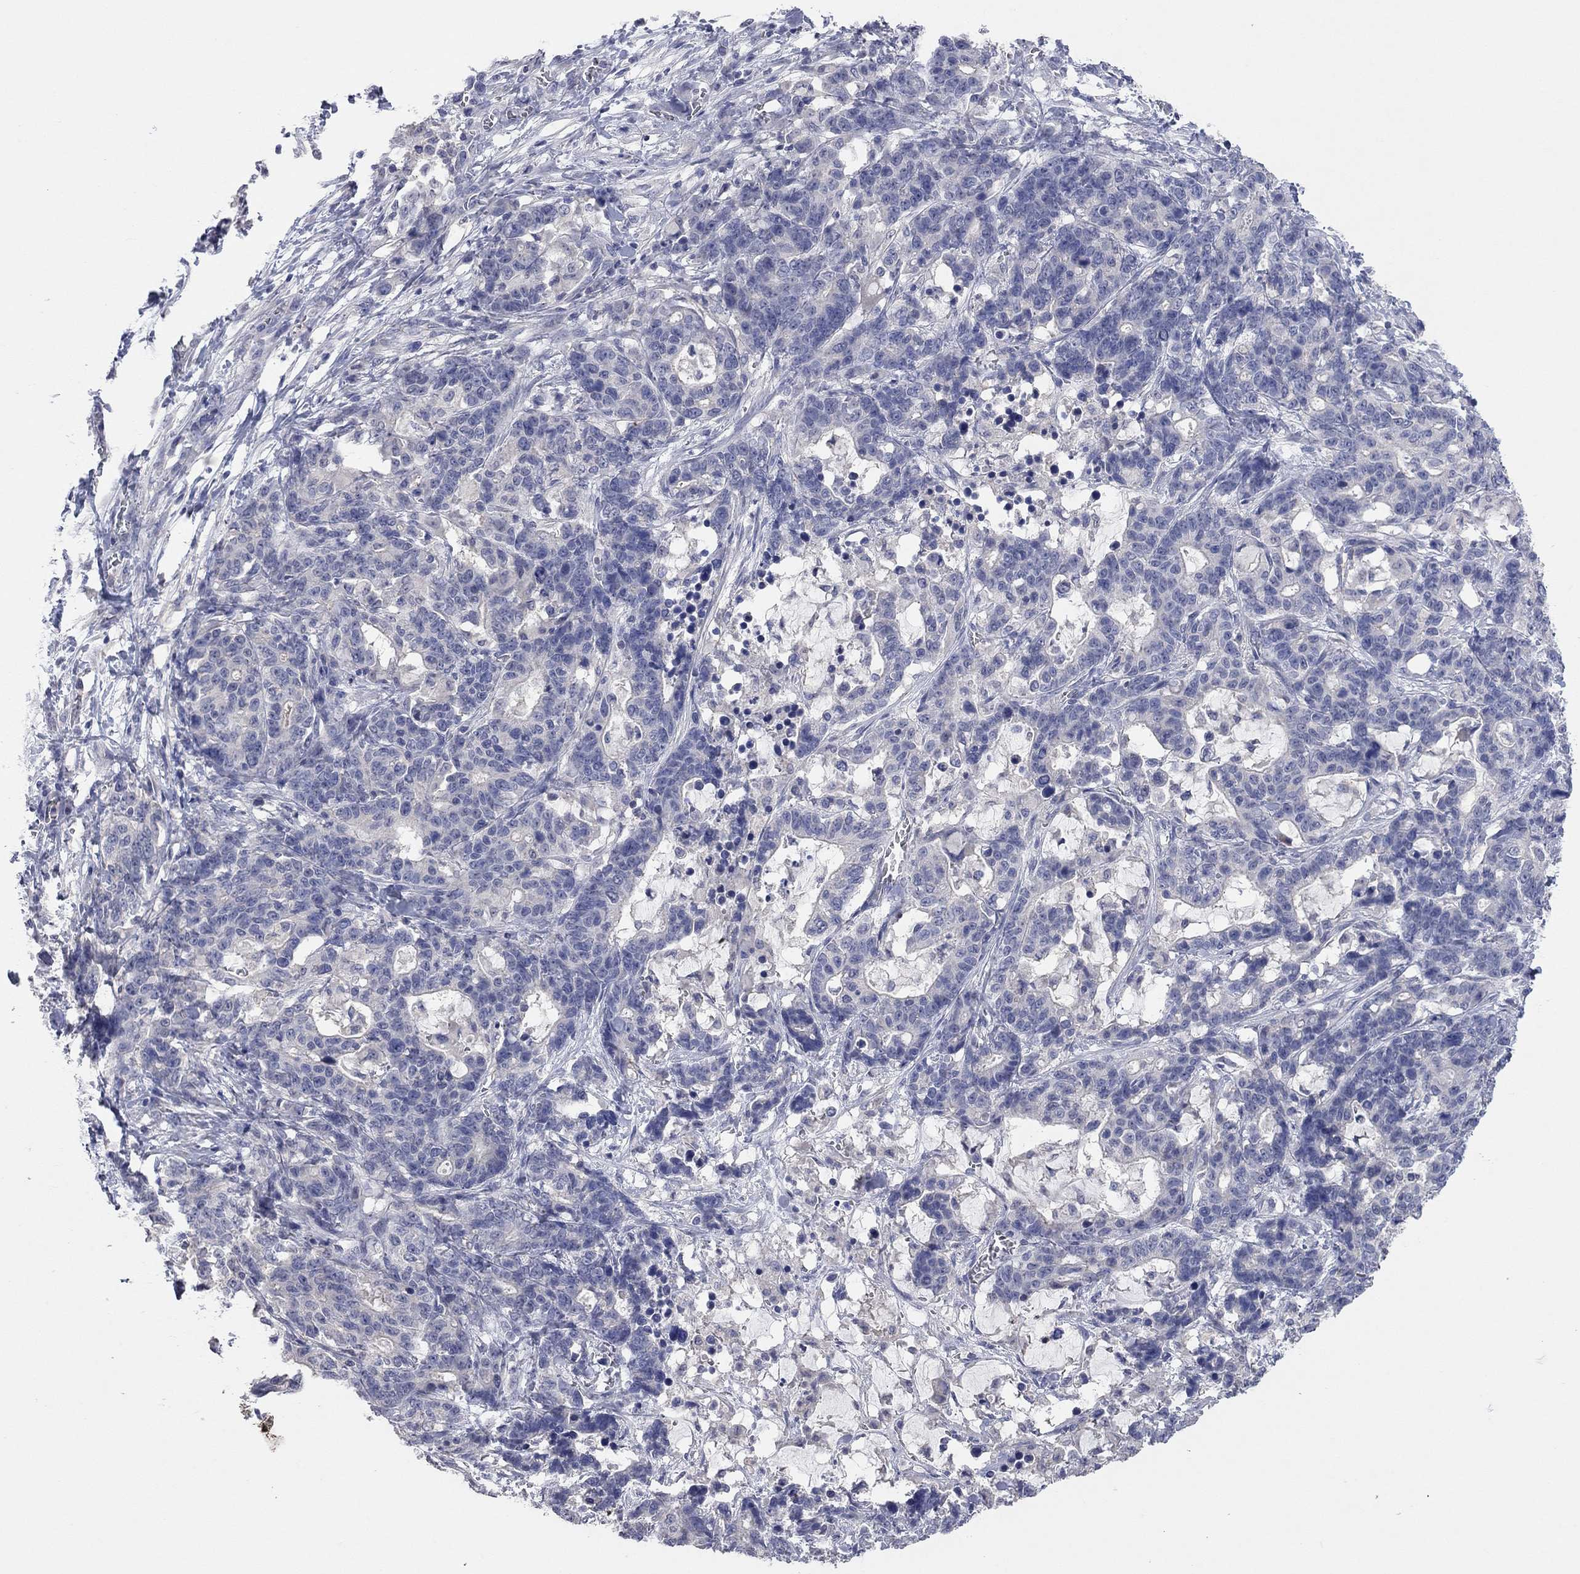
{"staining": {"intensity": "negative", "quantity": "none", "location": "none"}, "tissue": "stomach cancer", "cell_type": "Tumor cells", "image_type": "cancer", "snomed": [{"axis": "morphology", "description": "Normal tissue, NOS"}, {"axis": "morphology", "description": "Adenocarcinoma, NOS"}, {"axis": "topography", "description": "Stomach"}], "caption": "This micrograph is of stomach adenocarcinoma stained with IHC to label a protein in brown with the nuclei are counter-stained blue. There is no positivity in tumor cells.", "gene": "MMP13", "patient": {"sex": "female", "age": 64}}